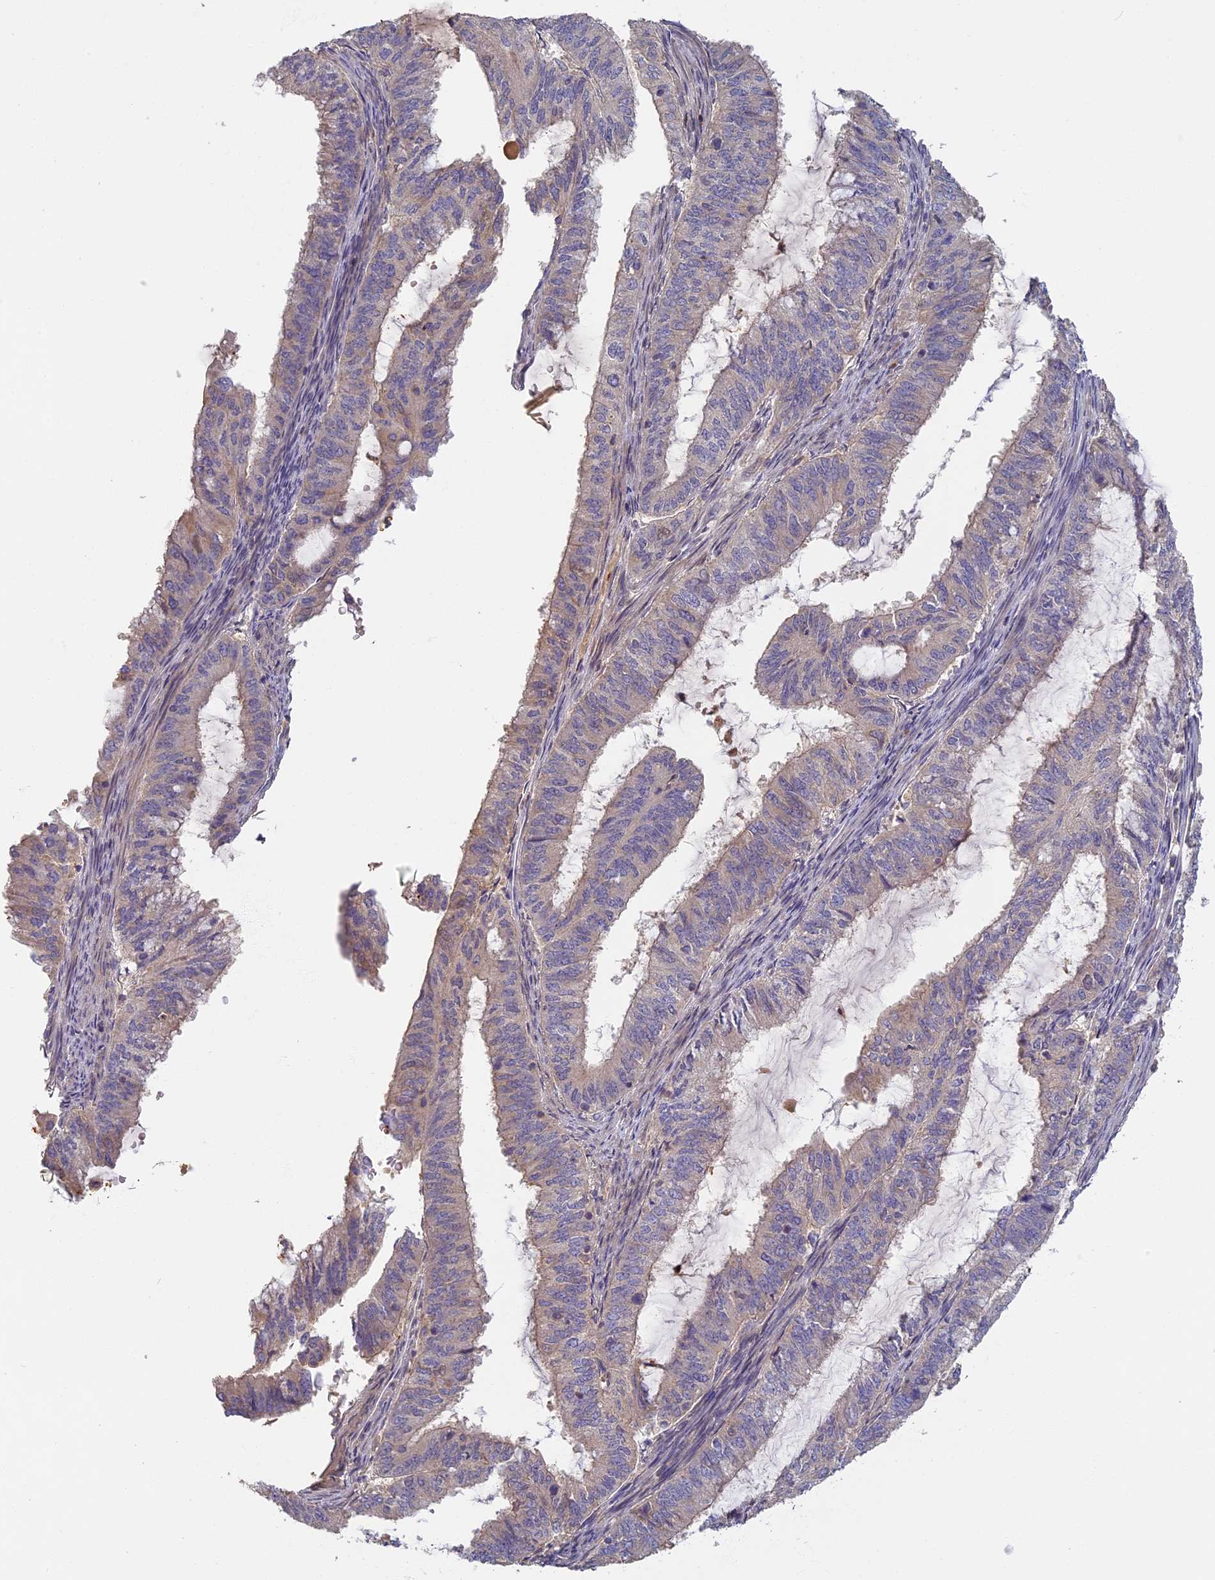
{"staining": {"intensity": "negative", "quantity": "none", "location": "none"}, "tissue": "endometrial cancer", "cell_type": "Tumor cells", "image_type": "cancer", "snomed": [{"axis": "morphology", "description": "Adenocarcinoma, NOS"}, {"axis": "topography", "description": "Endometrium"}], "caption": "High magnification brightfield microscopy of endometrial cancer stained with DAB (3,3'-diaminobenzidine) (brown) and counterstained with hematoxylin (blue): tumor cells show no significant expression. (Immunohistochemistry, brightfield microscopy, high magnification).", "gene": "AP4E1", "patient": {"sex": "female", "age": 51}}